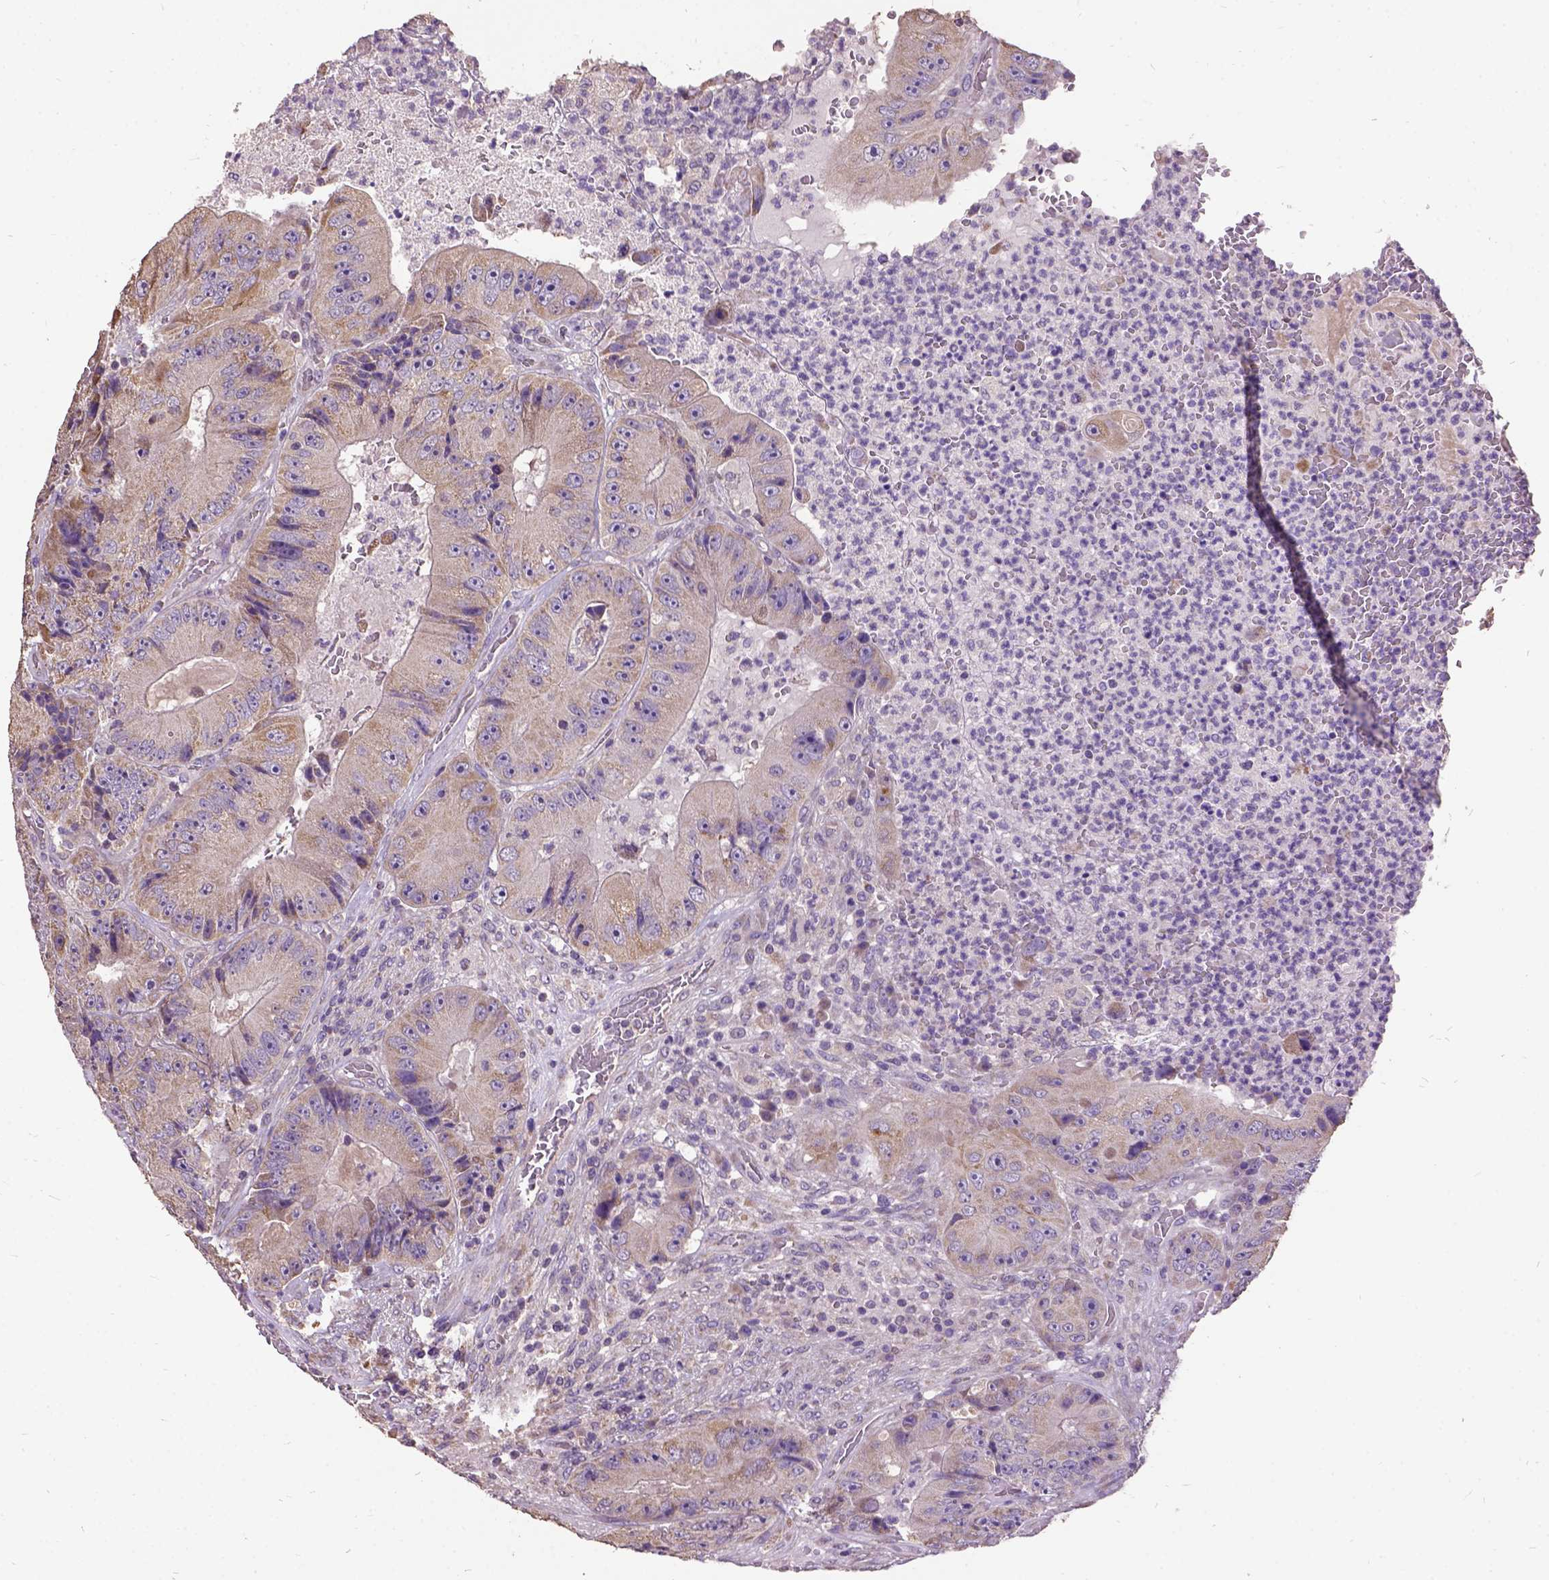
{"staining": {"intensity": "moderate", "quantity": ">75%", "location": "cytoplasmic/membranous"}, "tissue": "colorectal cancer", "cell_type": "Tumor cells", "image_type": "cancer", "snomed": [{"axis": "morphology", "description": "Adenocarcinoma, NOS"}, {"axis": "topography", "description": "Colon"}], "caption": "A photomicrograph of human colorectal cancer (adenocarcinoma) stained for a protein exhibits moderate cytoplasmic/membranous brown staining in tumor cells.", "gene": "DQX1", "patient": {"sex": "female", "age": 86}}